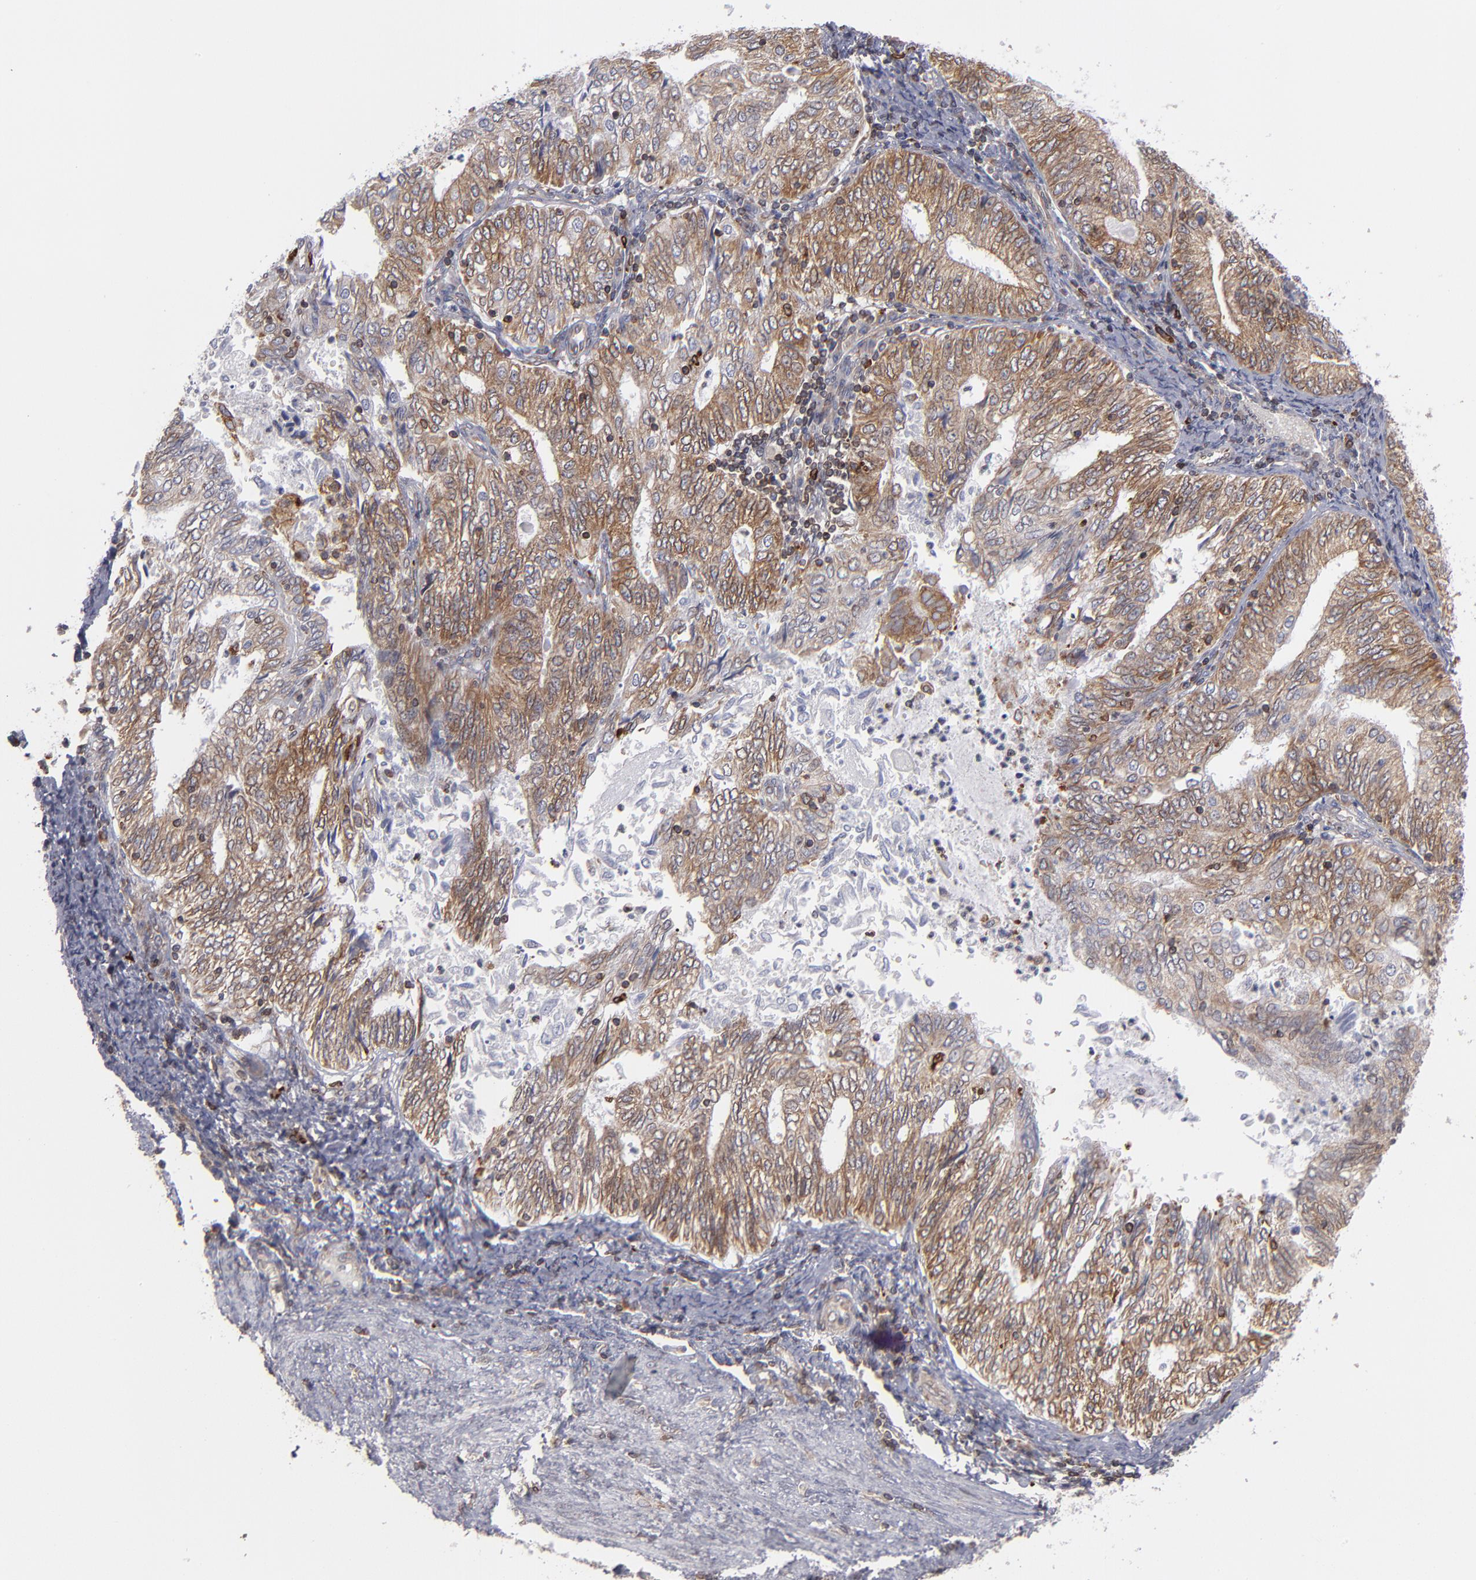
{"staining": {"intensity": "moderate", "quantity": ">75%", "location": "cytoplasmic/membranous"}, "tissue": "endometrial cancer", "cell_type": "Tumor cells", "image_type": "cancer", "snomed": [{"axis": "morphology", "description": "Adenocarcinoma, NOS"}, {"axis": "topography", "description": "Endometrium"}], "caption": "The histopathology image demonstrates staining of endometrial adenocarcinoma, revealing moderate cytoplasmic/membranous protein positivity (brown color) within tumor cells. The staining was performed using DAB, with brown indicating positive protein expression. Nuclei are stained blue with hematoxylin.", "gene": "TMX1", "patient": {"sex": "female", "age": 69}}